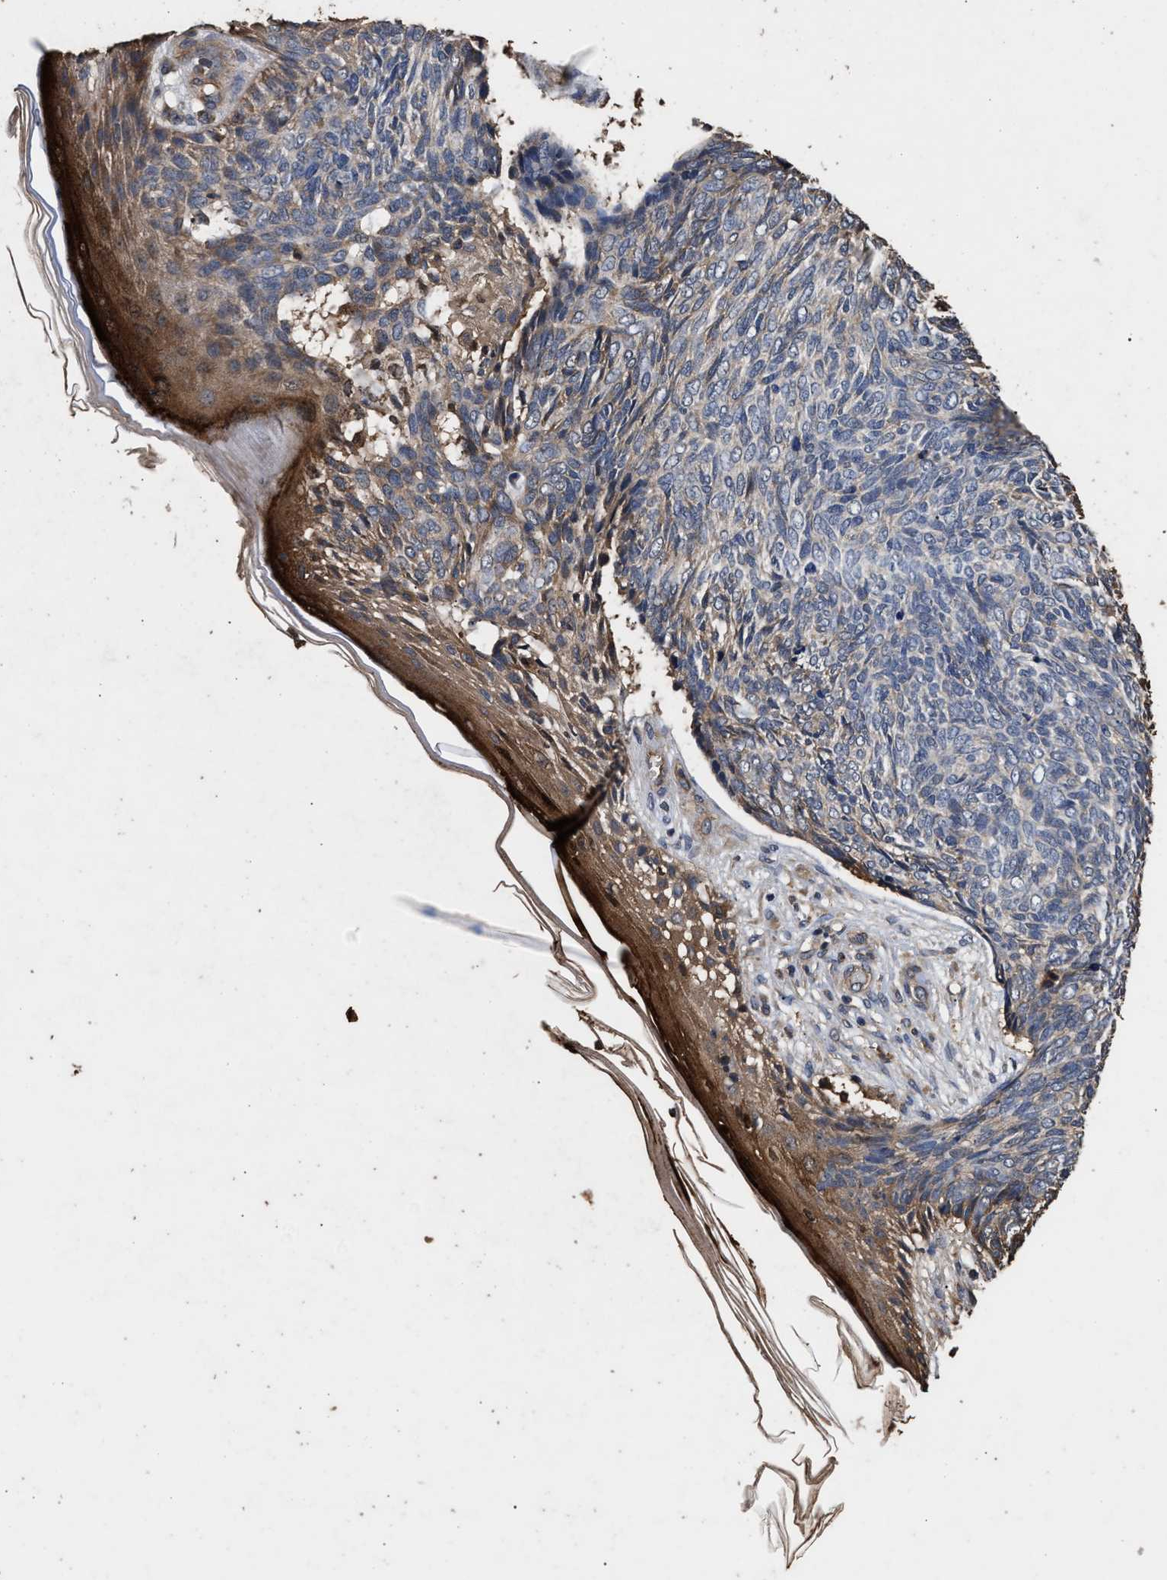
{"staining": {"intensity": "negative", "quantity": "none", "location": "none"}, "tissue": "skin cancer", "cell_type": "Tumor cells", "image_type": "cancer", "snomed": [{"axis": "morphology", "description": "Basal cell carcinoma"}, {"axis": "topography", "description": "Skin"}], "caption": "Immunohistochemistry (IHC) histopathology image of human basal cell carcinoma (skin) stained for a protein (brown), which reveals no positivity in tumor cells. (Immunohistochemistry (IHC), brightfield microscopy, high magnification).", "gene": "KYAT1", "patient": {"sex": "female", "age": 84}}